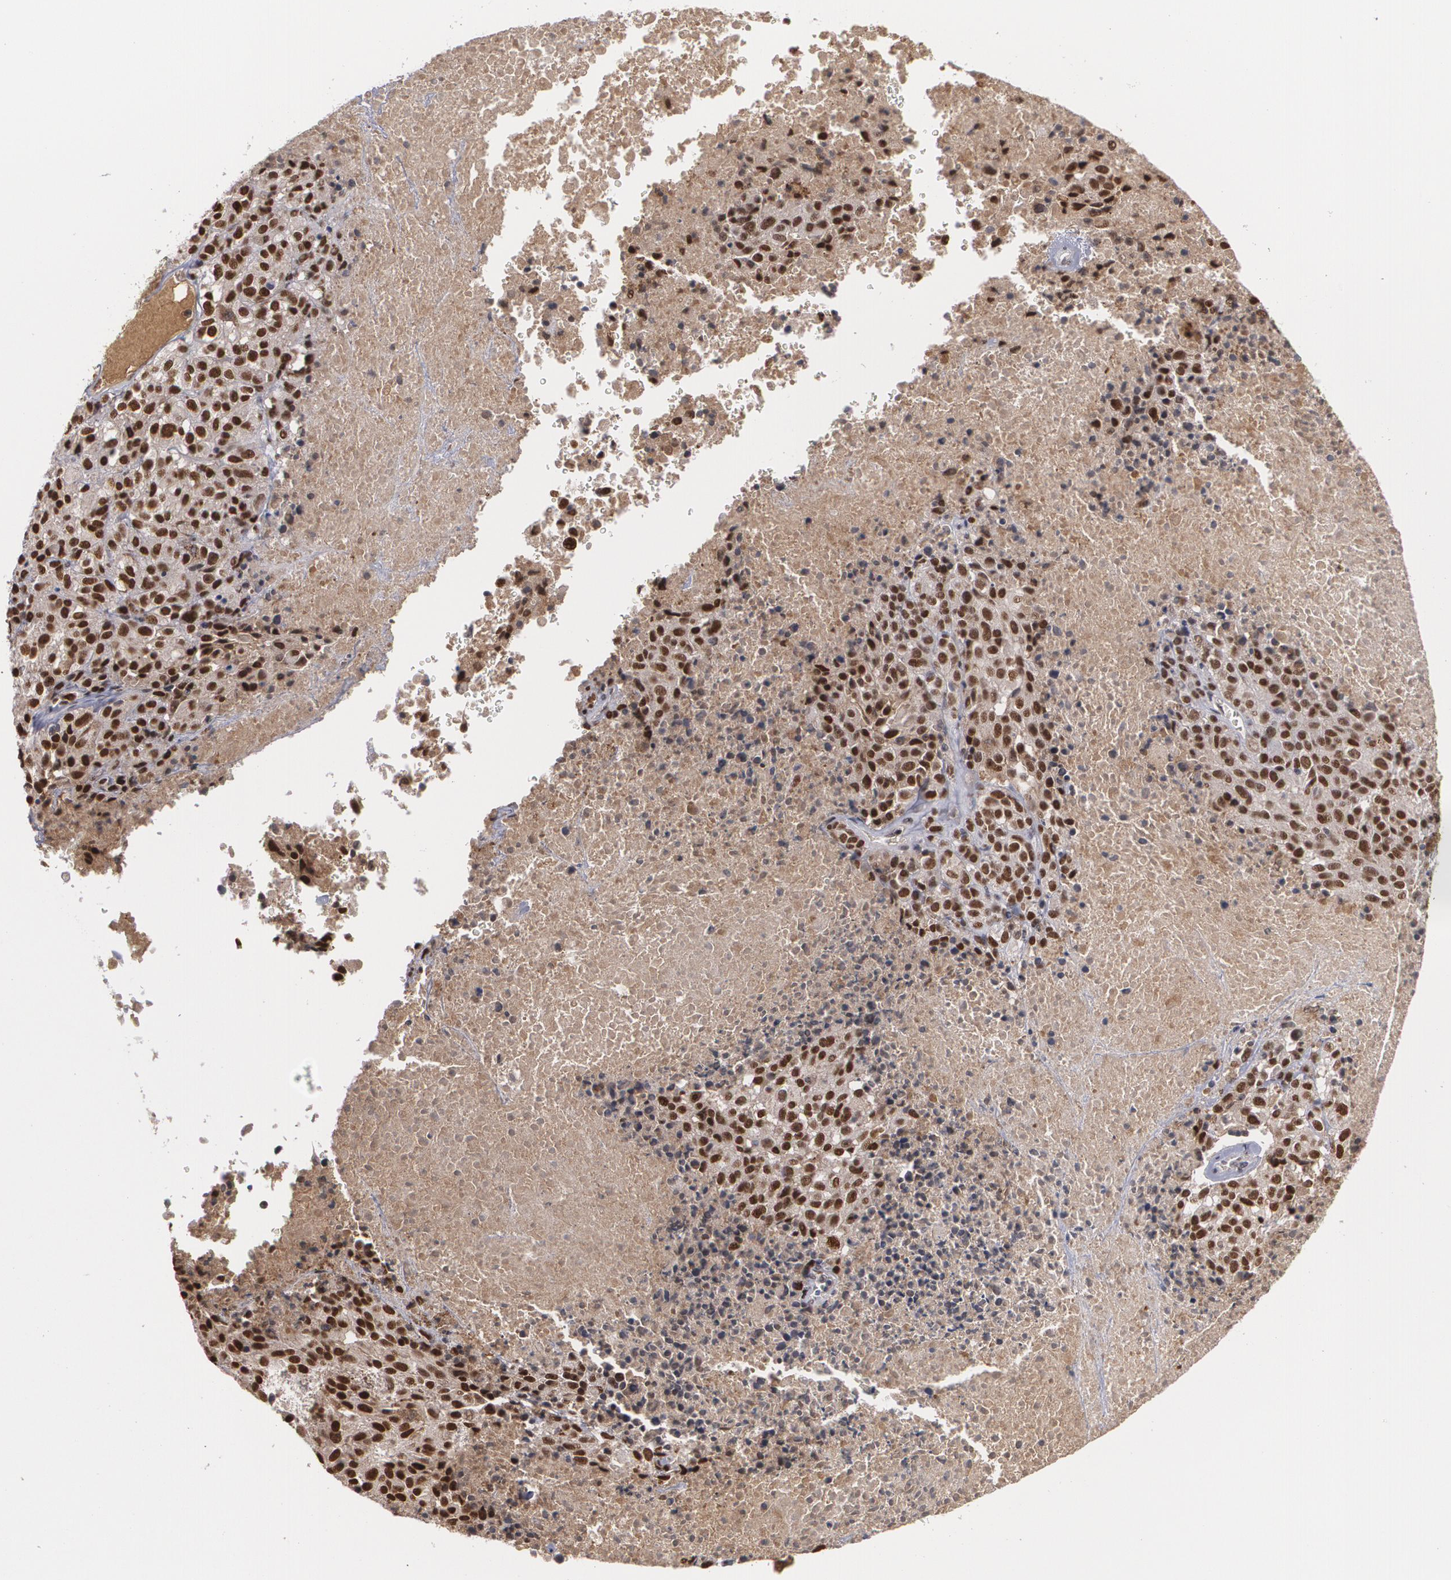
{"staining": {"intensity": "strong", "quantity": ">75%", "location": "nuclear"}, "tissue": "melanoma", "cell_type": "Tumor cells", "image_type": "cancer", "snomed": [{"axis": "morphology", "description": "Malignant melanoma, Metastatic site"}, {"axis": "topography", "description": "Cerebral cortex"}], "caption": "IHC (DAB) staining of human melanoma displays strong nuclear protein expression in approximately >75% of tumor cells. (brown staining indicates protein expression, while blue staining denotes nuclei).", "gene": "ZNF234", "patient": {"sex": "female", "age": 52}}